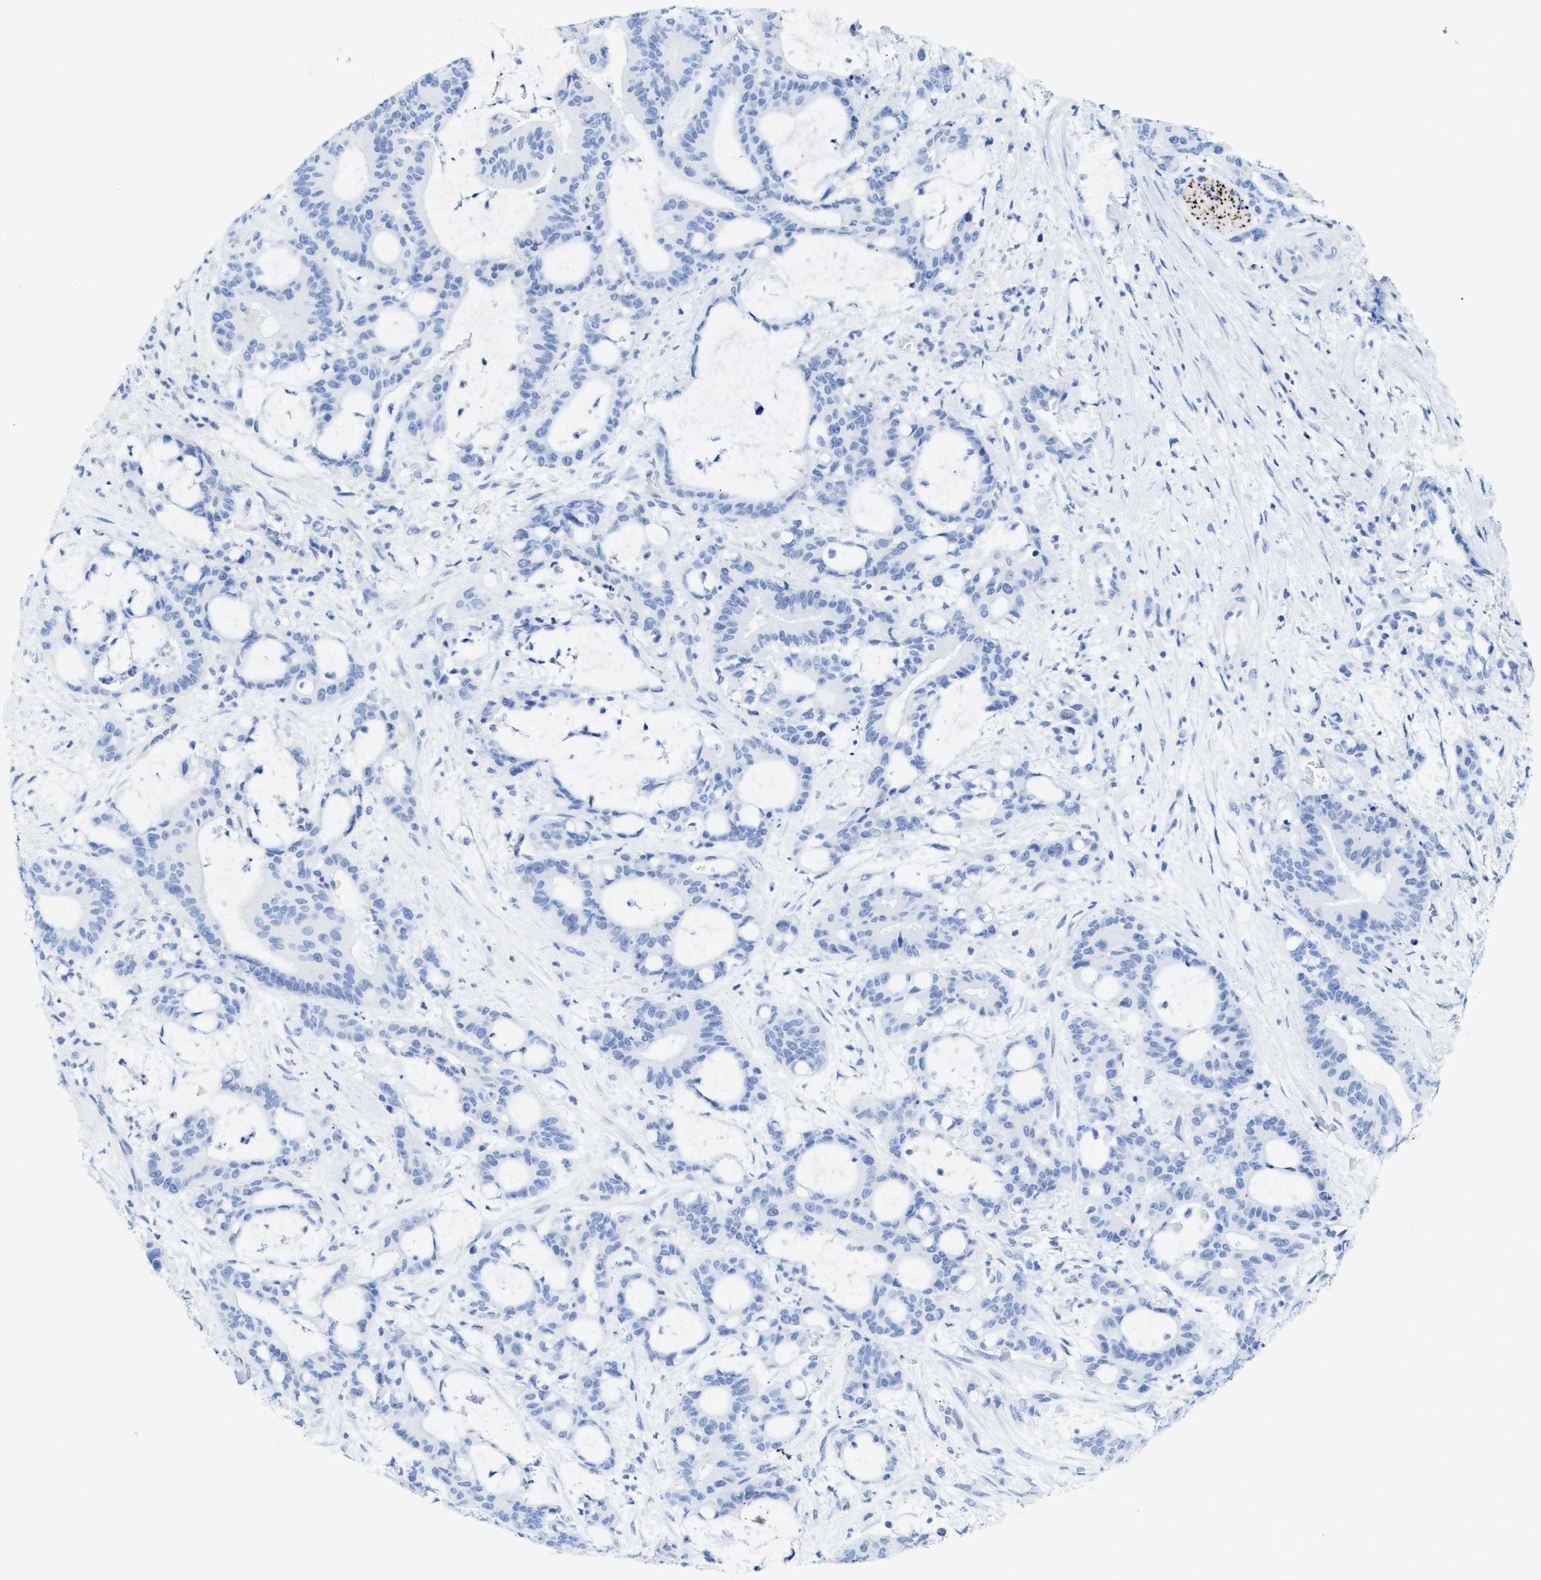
{"staining": {"intensity": "negative", "quantity": "none", "location": "none"}, "tissue": "liver cancer", "cell_type": "Tumor cells", "image_type": "cancer", "snomed": [{"axis": "morphology", "description": "Normal tissue, NOS"}, {"axis": "morphology", "description": "Cholangiocarcinoma"}, {"axis": "topography", "description": "Liver"}, {"axis": "topography", "description": "Peripheral nerve tissue"}], "caption": "Immunohistochemical staining of liver cancer (cholangiocarcinoma) shows no significant positivity in tumor cells.", "gene": "ANKFN1", "patient": {"sex": "female", "age": 73}}